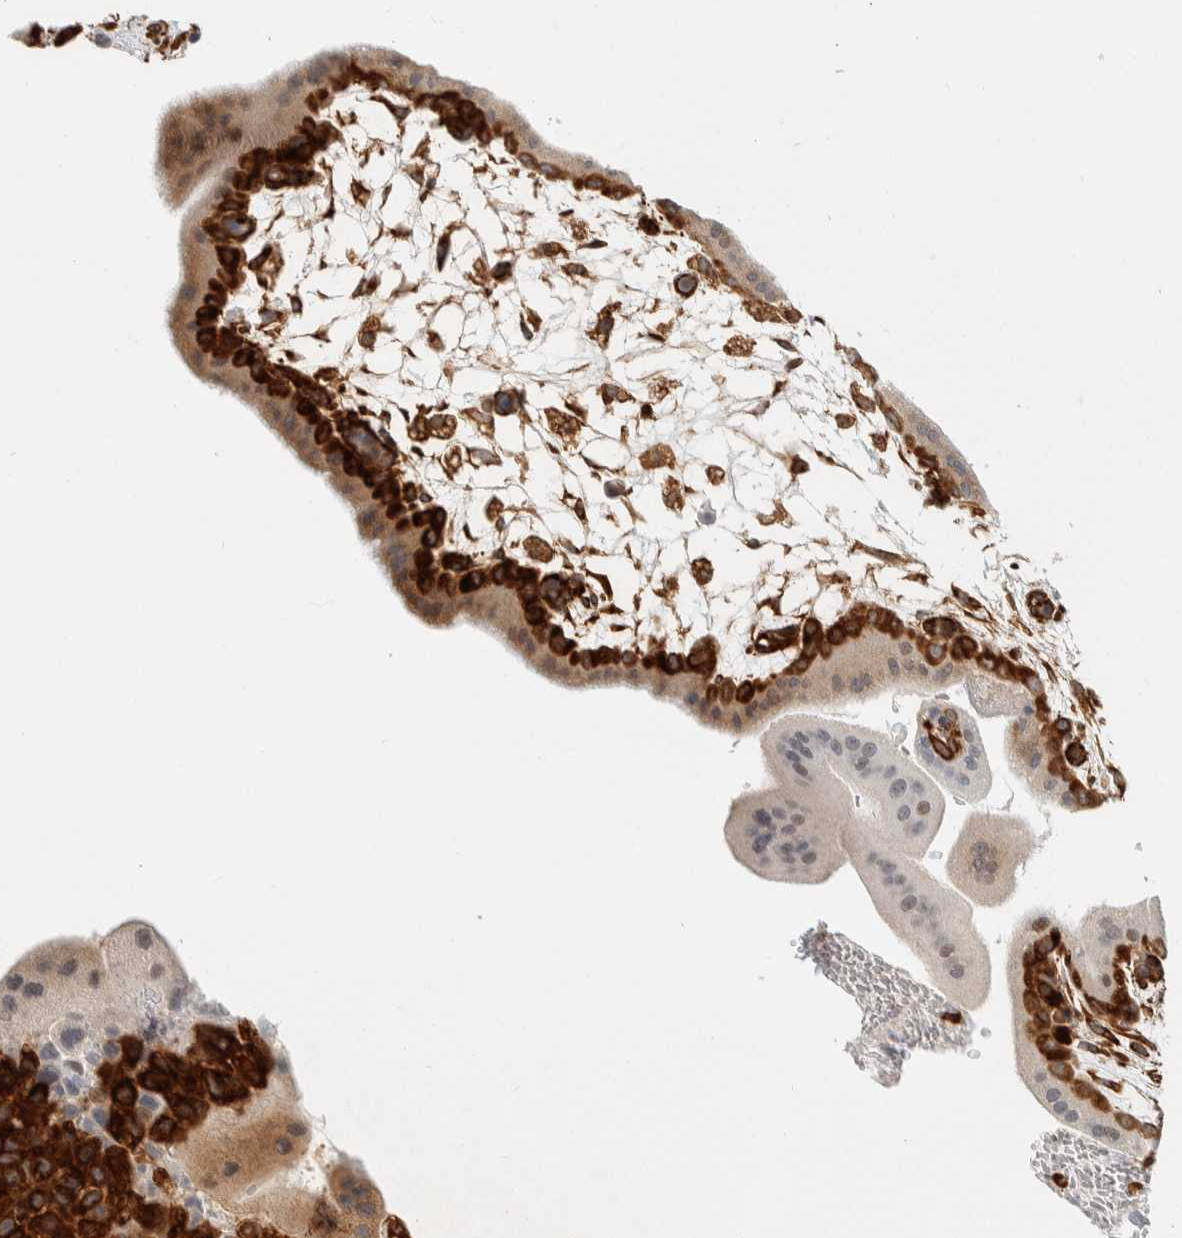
{"staining": {"intensity": "strong", "quantity": ">75%", "location": "cytoplasmic/membranous"}, "tissue": "placenta", "cell_type": "Decidual cells", "image_type": "normal", "snomed": [{"axis": "morphology", "description": "Normal tissue, NOS"}, {"axis": "topography", "description": "Placenta"}], "caption": "Protein analysis of unremarkable placenta demonstrates strong cytoplasmic/membranous expression in approximately >75% of decidual cells.", "gene": "LLGL2", "patient": {"sex": "female", "age": 35}}